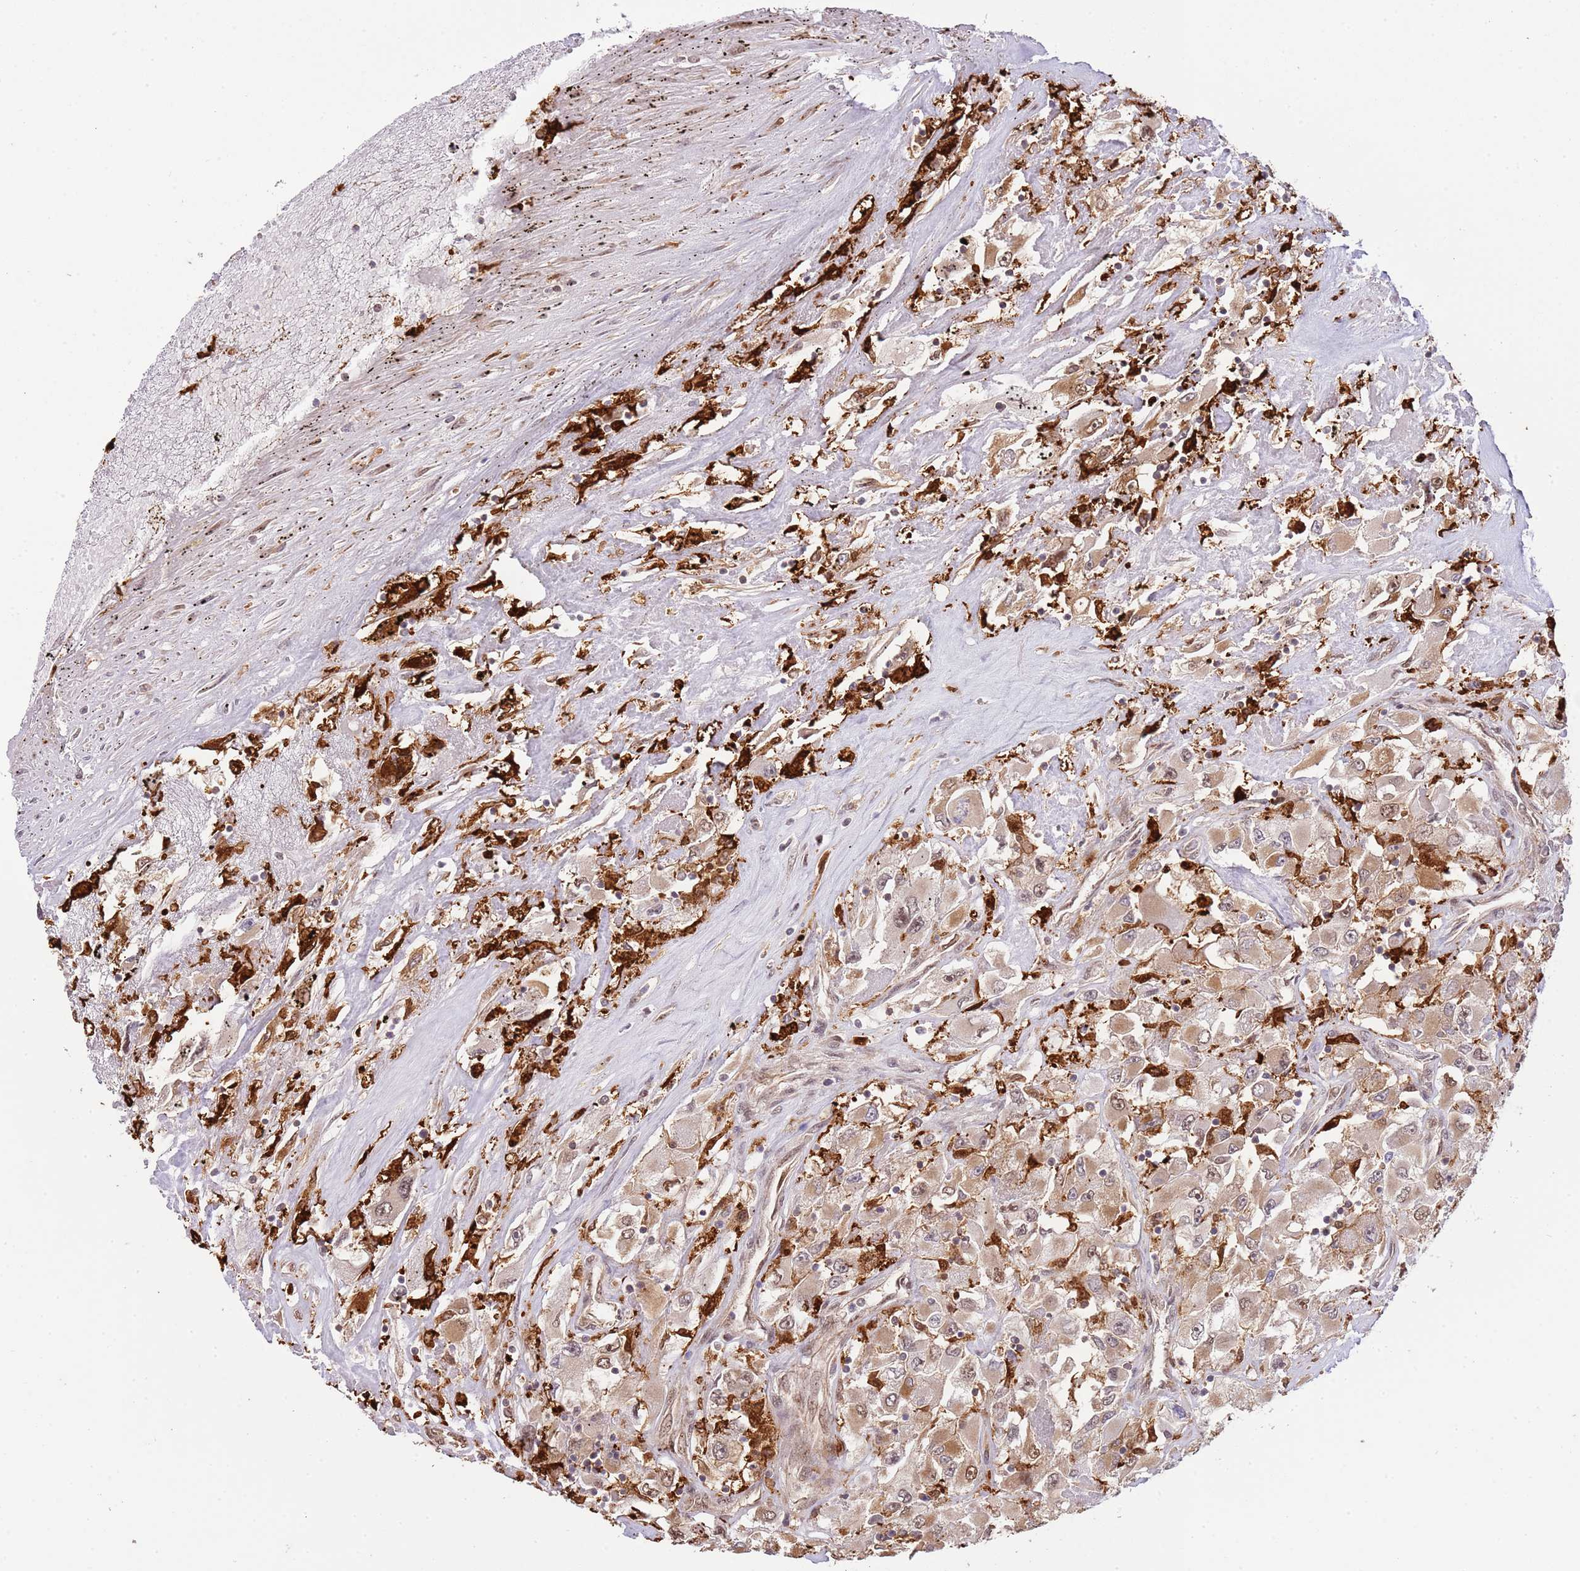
{"staining": {"intensity": "moderate", "quantity": ">75%", "location": "cytoplasmic/membranous,nuclear"}, "tissue": "renal cancer", "cell_type": "Tumor cells", "image_type": "cancer", "snomed": [{"axis": "morphology", "description": "Adenocarcinoma, NOS"}, {"axis": "topography", "description": "Kidney"}], "caption": "Renal cancer (adenocarcinoma) stained with immunohistochemistry shows moderate cytoplasmic/membranous and nuclear staining in approximately >75% of tumor cells. (DAB (3,3'-diaminobenzidine) = brown stain, brightfield microscopy at high magnification).", "gene": "PLSCR5", "patient": {"sex": "female", "age": 52}}